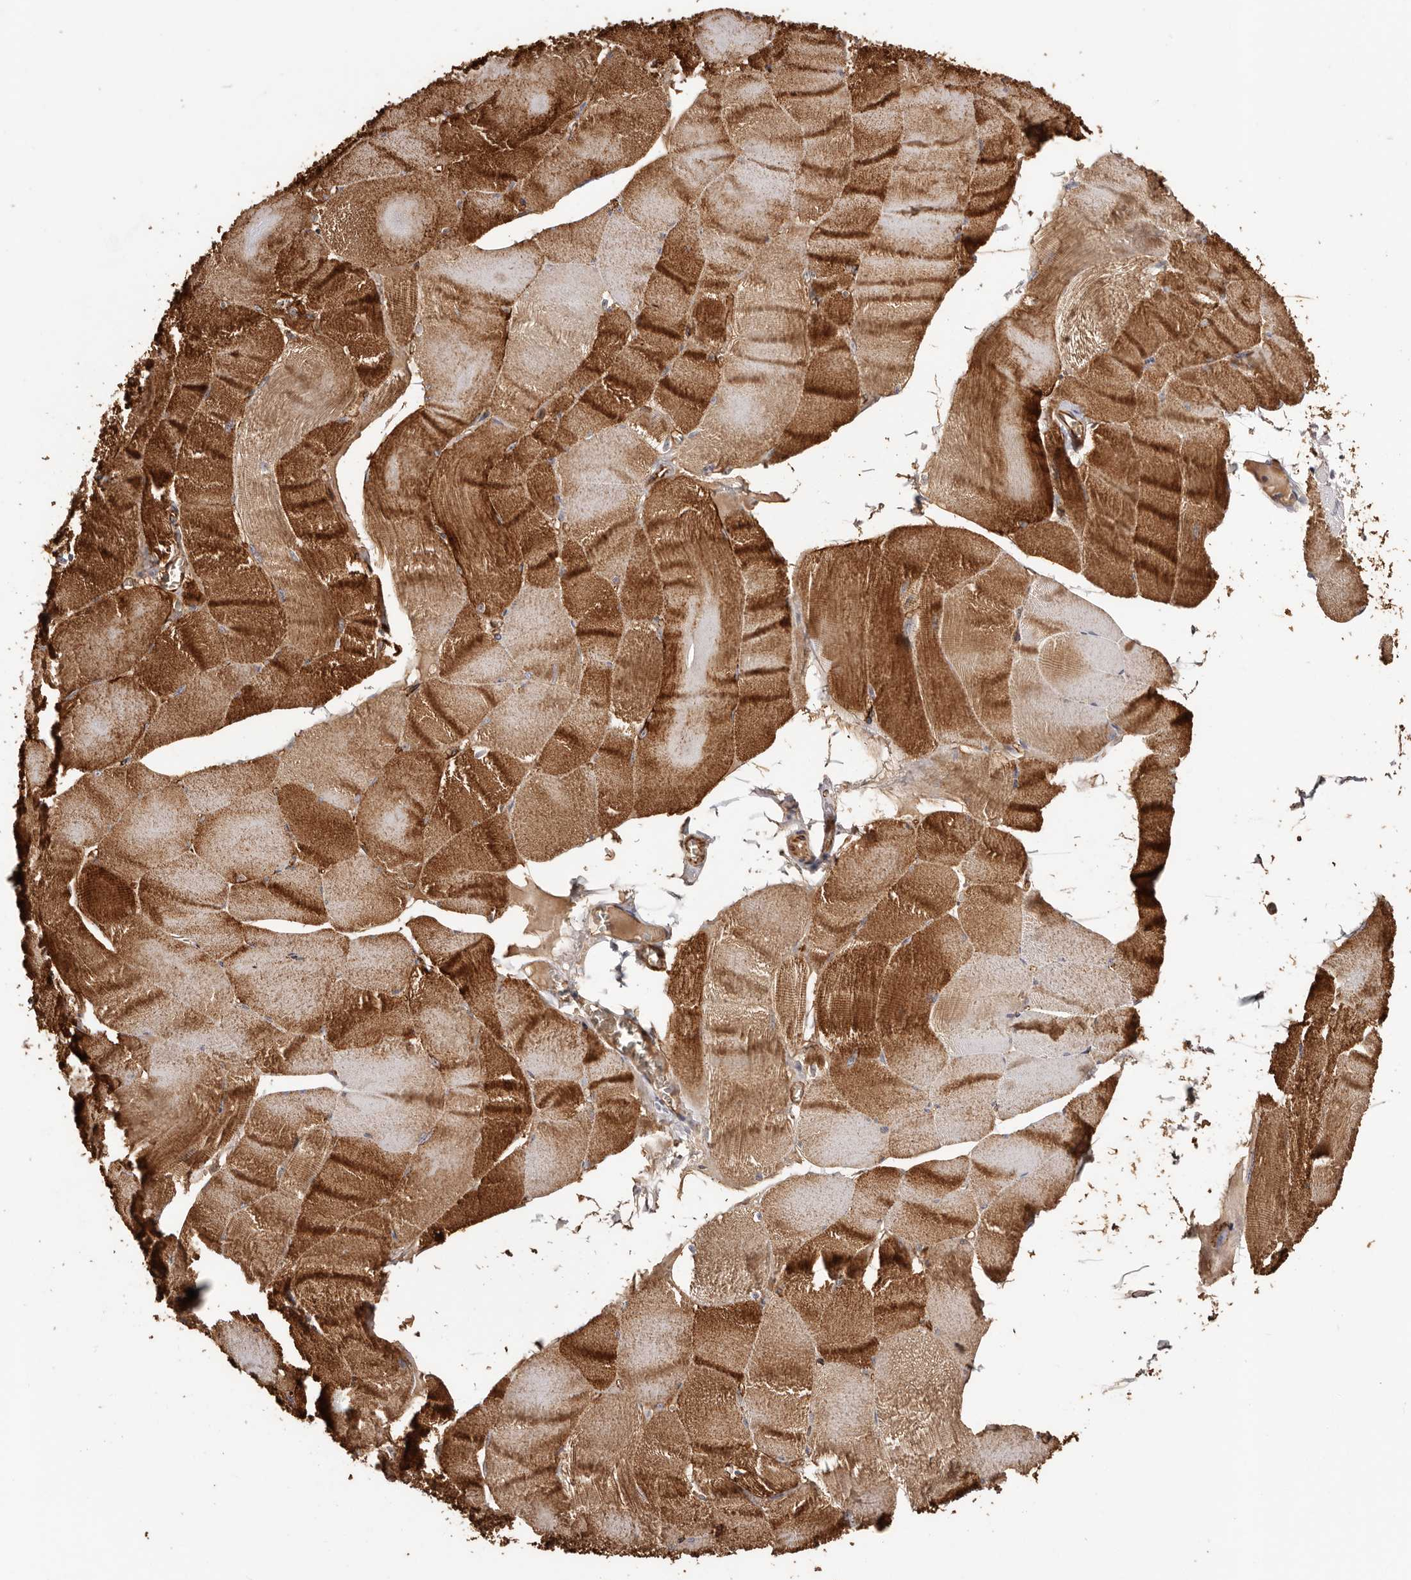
{"staining": {"intensity": "strong", "quantity": ">75%", "location": "cytoplasmic/membranous"}, "tissue": "skeletal muscle", "cell_type": "Myocytes", "image_type": "normal", "snomed": [{"axis": "morphology", "description": "Normal tissue, NOS"}, {"axis": "morphology", "description": "Basal cell carcinoma"}, {"axis": "topography", "description": "Skeletal muscle"}], "caption": "This image displays immunohistochemistry staining of normal skeletal muscle, with high strong cytoplasmic/membranous staining in about >75% of myocytes.", "gene": "ZNF557", "patient": {"sex": "female", "age": 64}}